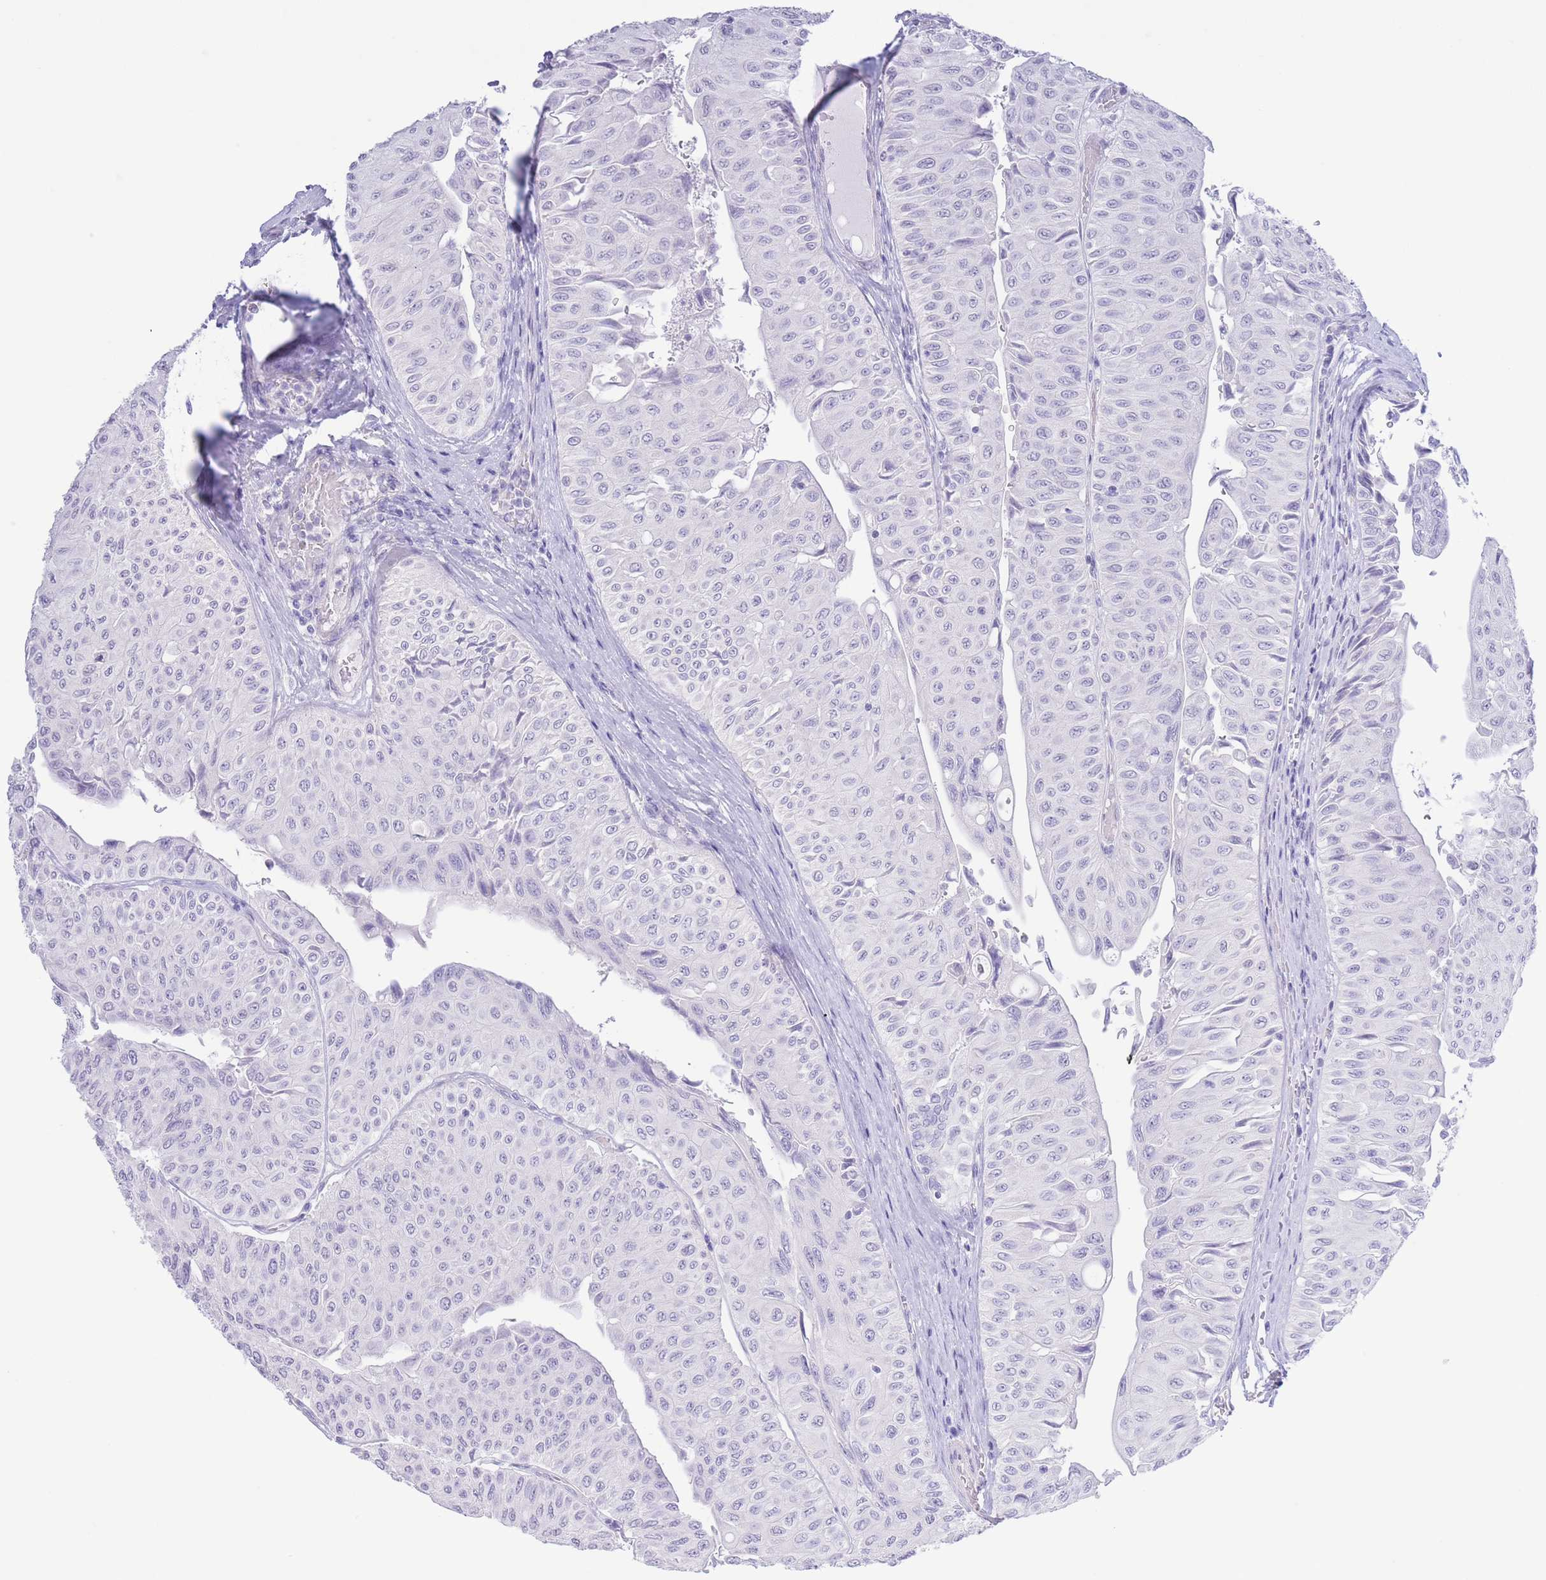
{"staining": {"intensity": "negative", "quantity": "none", "location": "none"}, "tissue": "urothelial cancer", "cell_type": "Tumor cells", "image_type": "cancer", "snomed": [{"axis": "morphology", "description": "Urothelial carcinoma, NOS"}, {"axis": "topography", "description": "Urinary bladder"}], "caption": "IHC image of neoplastic tissue: urothelial cancer stained with DAB (3,3'-diaminobenzidine) reveals no significant protein expression in tumor cells. (DAB IHC visualized using brightfield microscopy, high magnification).", "gene": "PKLR", "patient": {"sex": "male", "age": 59}}